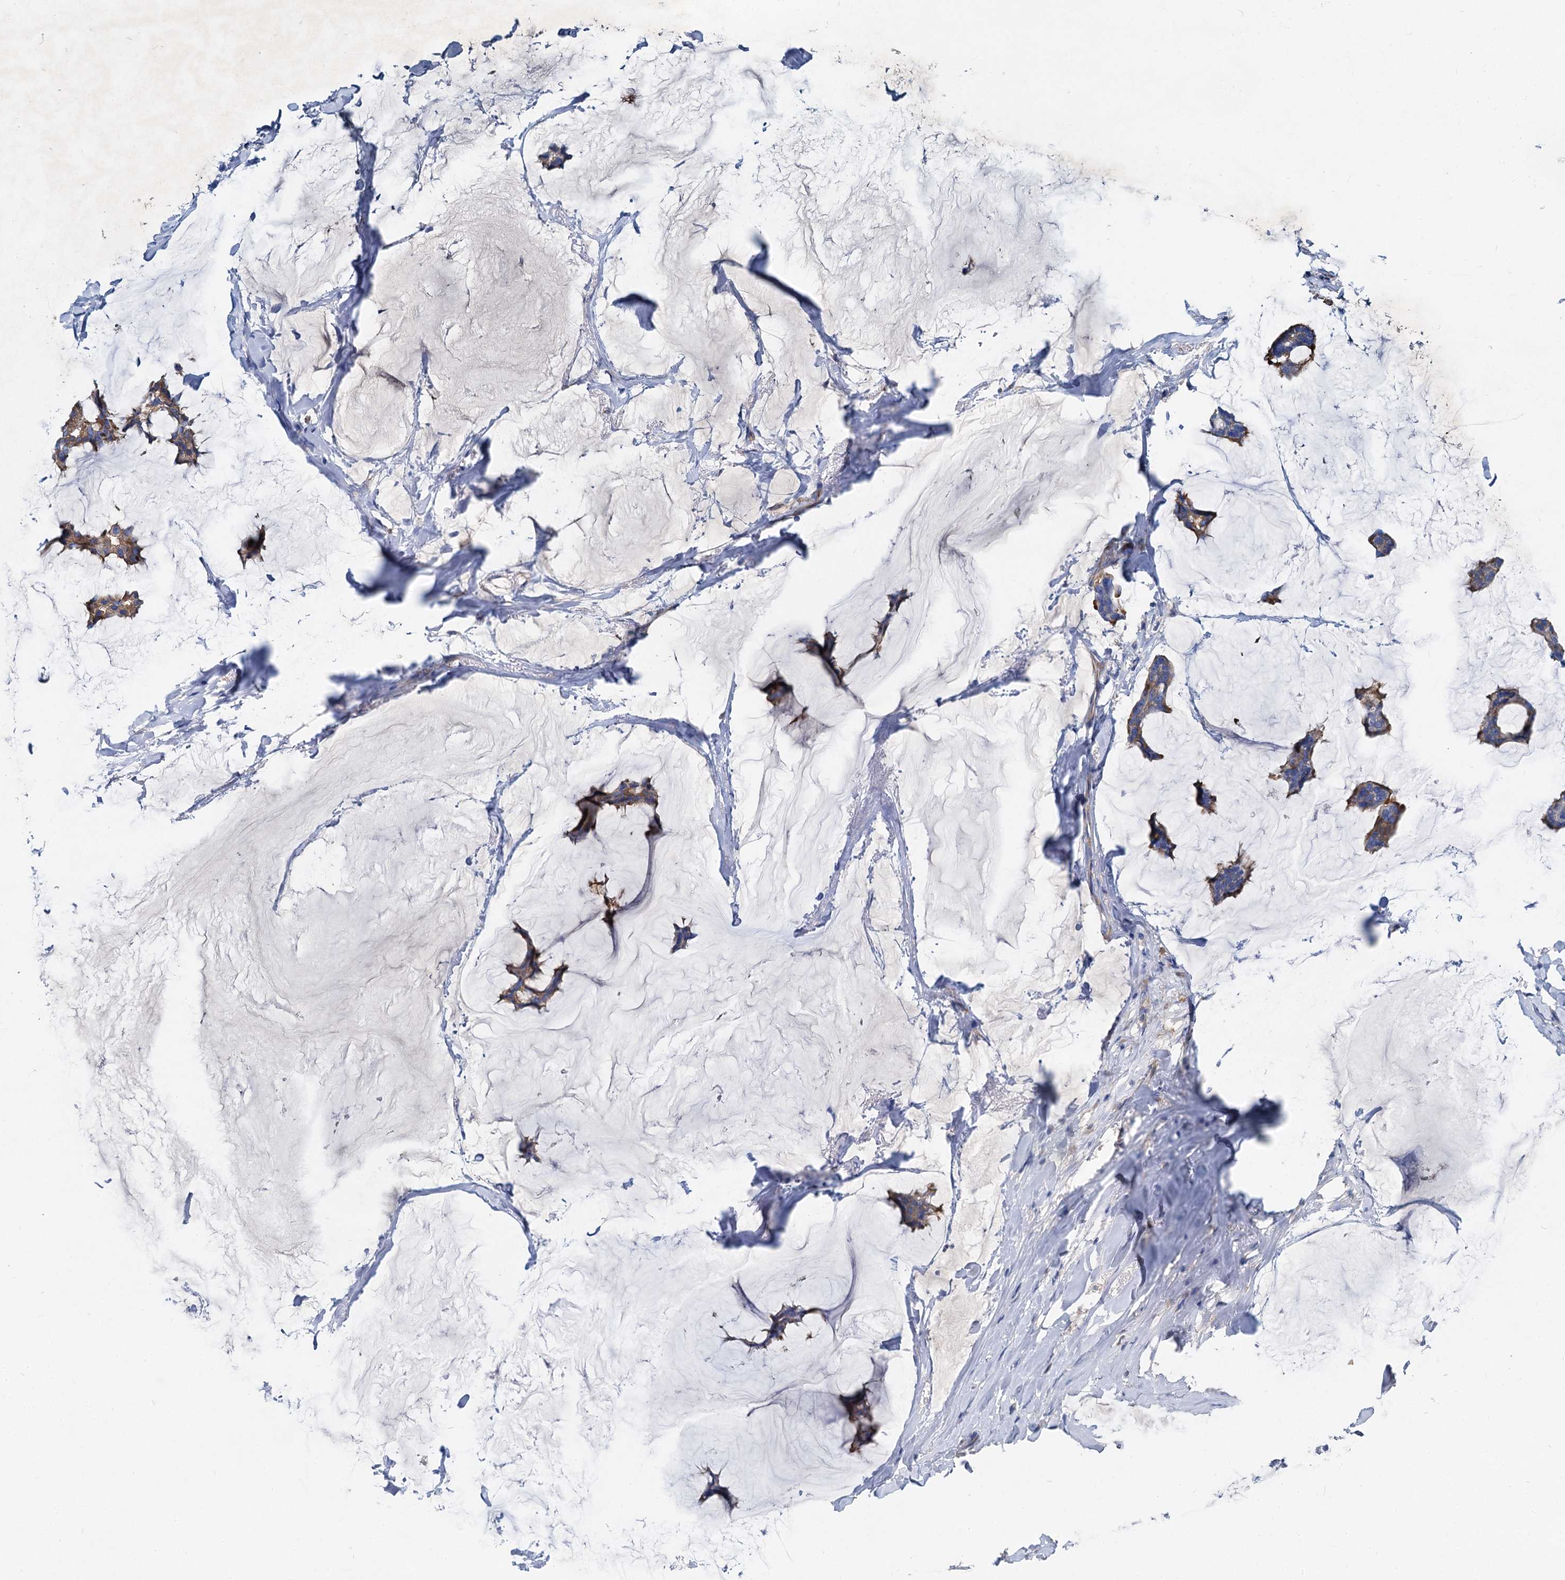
{"staining": {"intensity": "moderate", "quantity": "25%-75%", "location": "cytoplasmic/membranous"}, "tissue": "breast cancer", "cell_type": "Tumor cells", "image_type": "cancer", "snomed": [{"axis": "morphology", "description": "Duct carcinoma"}, {"axis": "topography", "description": "Breast"}], "caption": "Human breast invasive ductal carcinoma stained with a brown dye shows moderate cytoplasmic/membranous positive staining in about 25%-75% of tumor cells.", "gene": "QARS1", "patient": {"sex": "female", "age": 93}}